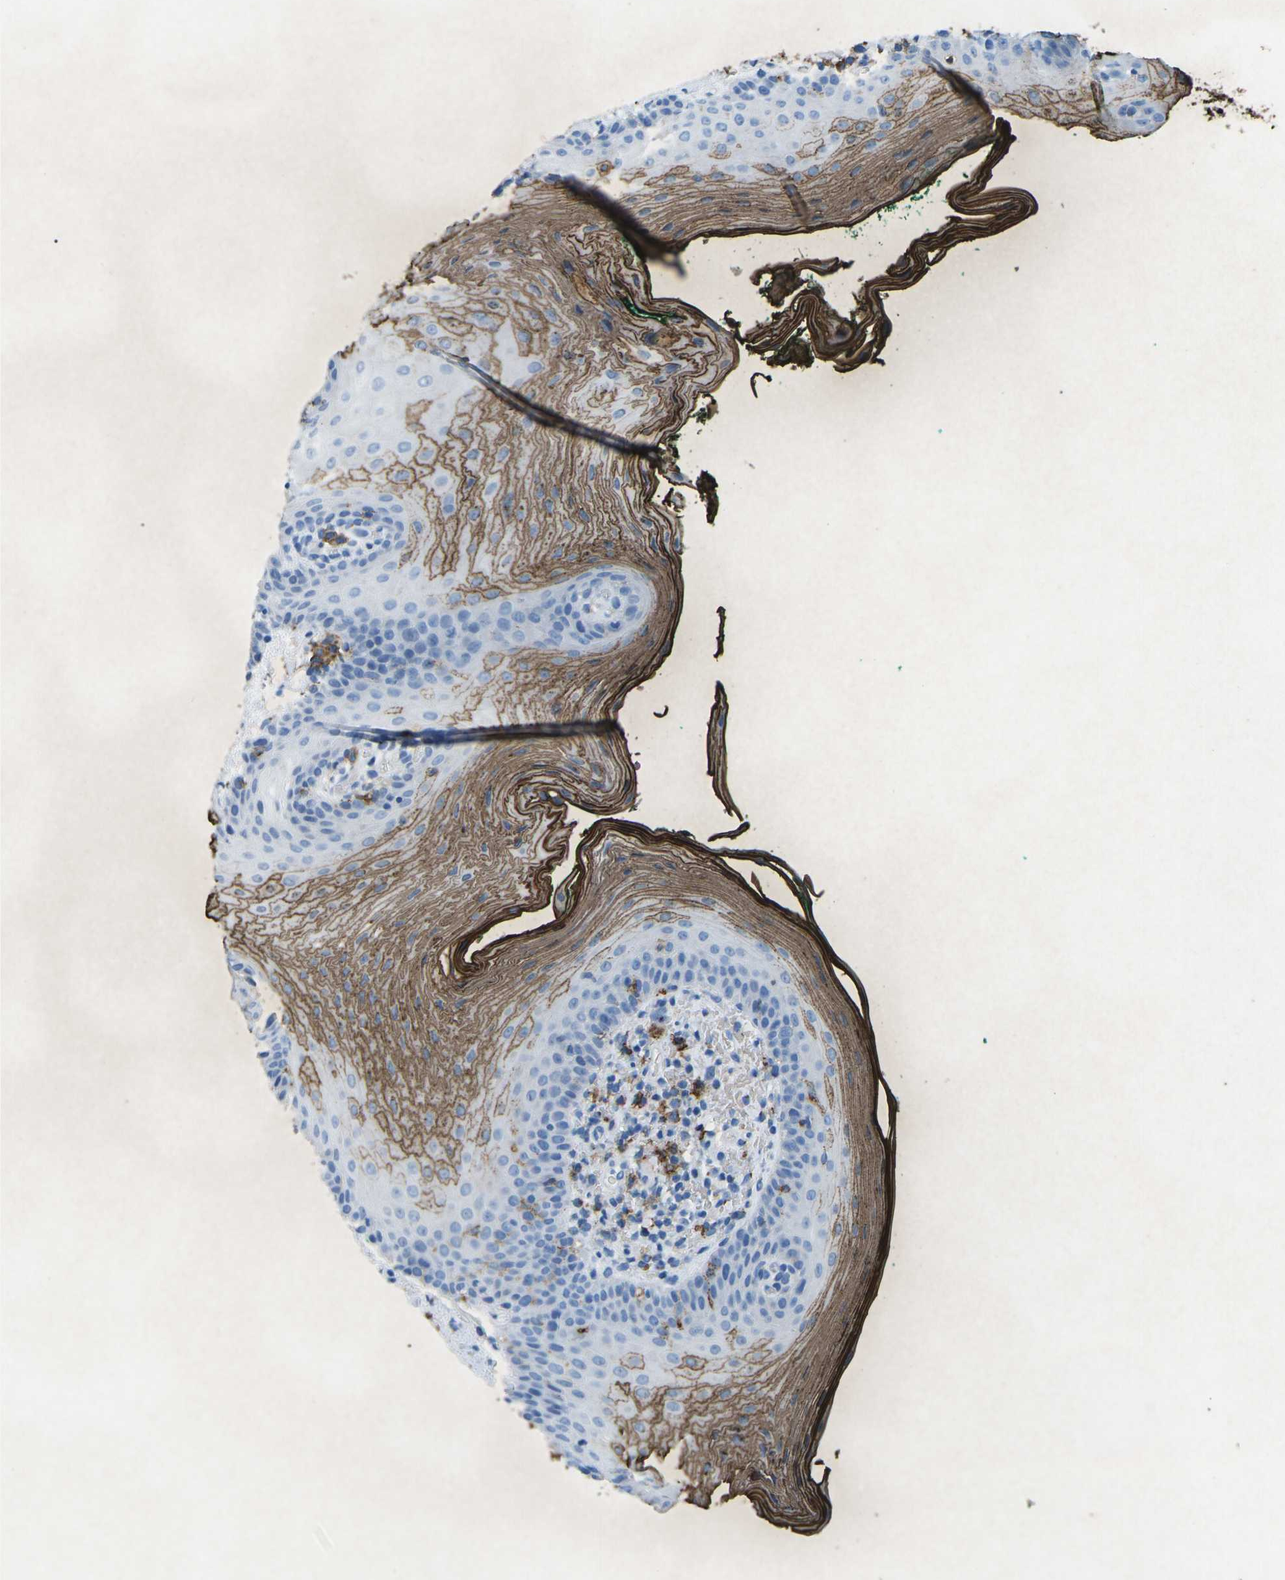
{"staining": {"intensity": "strong", "quantity": "25%-75%", "location": "cytoplasmic/membranous"}, "tissue": "oral mucosa", "cell_type": "Squamous epithelial cells", "image_type": "normal", "snomed": [{"axis": "morphology", "description": "Normal tissue, NOS"}, {"axis": "topography", "description": "Oral tissue"}], "caption": "IHC image of normal human oral mucosa stained for a protein (brown), which shows high levels of strong cytoplasmic/membranous staining in approximately 25%-75% of squamous epithelial cells.", "gene": "CTAGE1", "patient": {"sex": "male", "age": 58}}